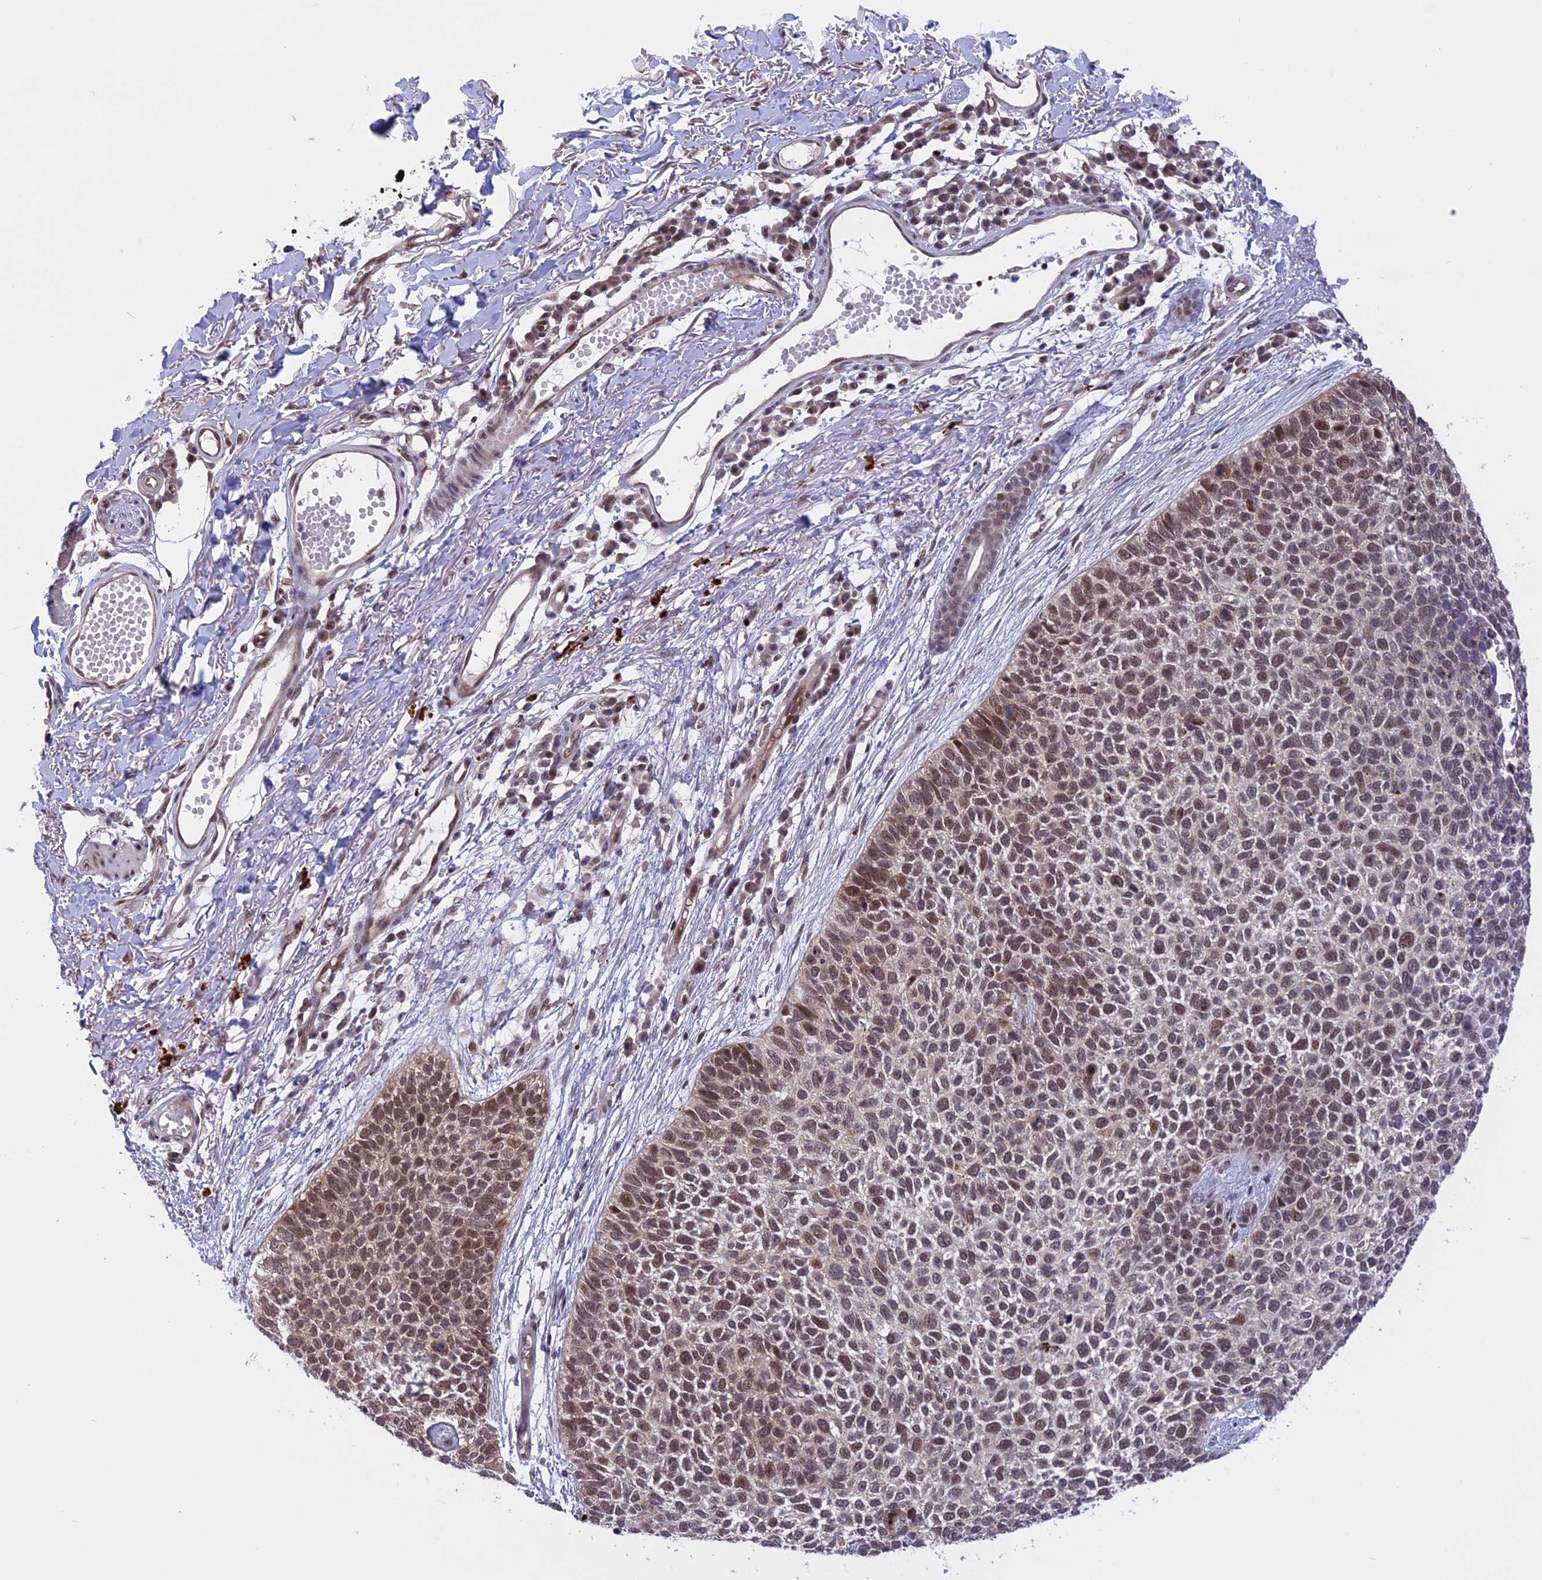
{"staining": {"intensity": "moderate", "quantity": ">75%", "location": "nuclear"}, "tissue": "skin cancer", "cell_type": "Tumor cells", "image_type": "cancer", "snomed": [{"axis": "morphology", "description": "Basal cell carcinoma"}, {"axis": "topography", "description": "Skin"}], "caption": "Human skin basal cell carcinoma stained with a brown dye reveals moderate nuclear positive staining in approximately >75% of tumor cells.", "gene": "POLR2C", "patient": {"sex": "female", "age": 84}}